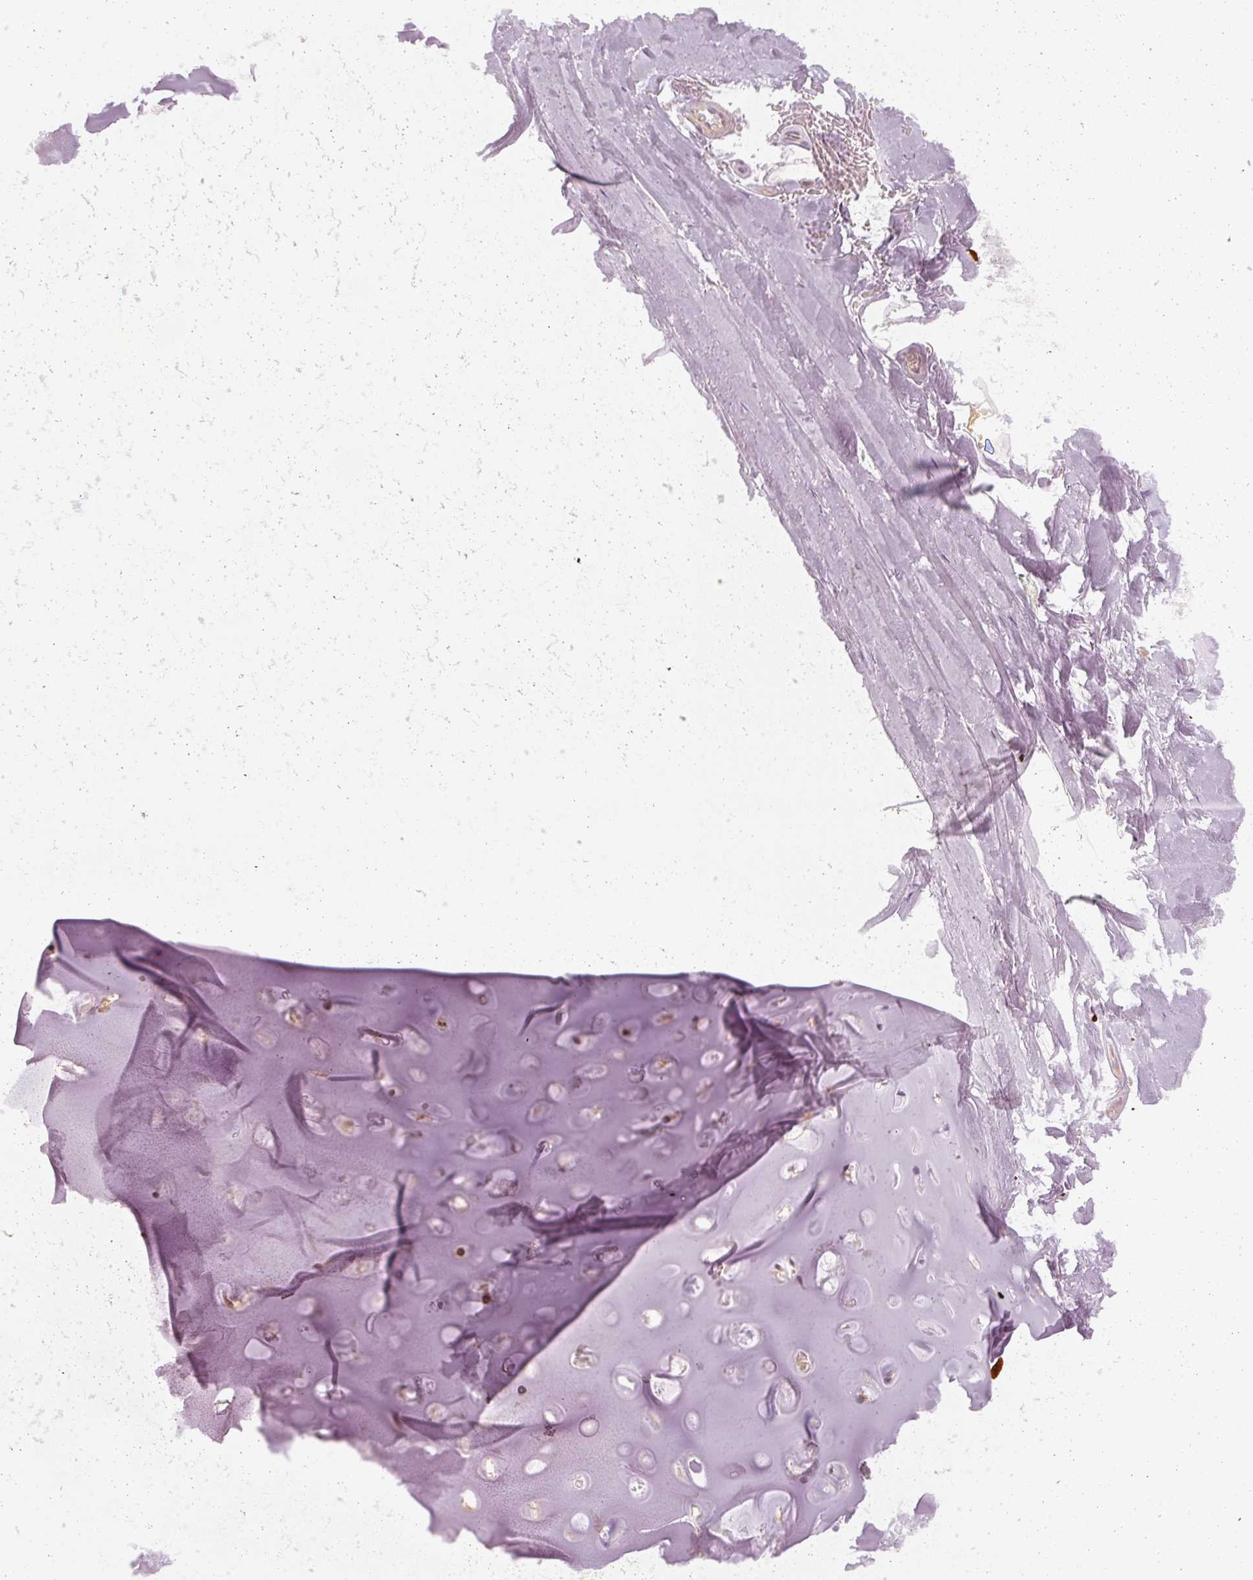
{"staining": {"intensity": "moderate", "quantity": "<25%", "location": "cytoplasmic/membranous,nuclear"}, "tissue": "soft tissue", "cell_type": "Chondrocytes", "image_type": "normal", "snomed": [{"axis": "morphology", "description": "Normal tissue, NOS"}, {"axis": "morphology", "description": "Squamous cell carcinoma, NOS"}, {"axis": "topography", "description": "Bronchus"}, {"axis": "topography", "description": "Lung"}], "caption": "DAB immunohistochemical staining of normal soft tissue reveals moderate cytoplasmic/membranous,nuclear protein staining in about <25% of chondrocytes.", "gene": "DAPP1", "patient": {"sex": "female", "age": 70}}